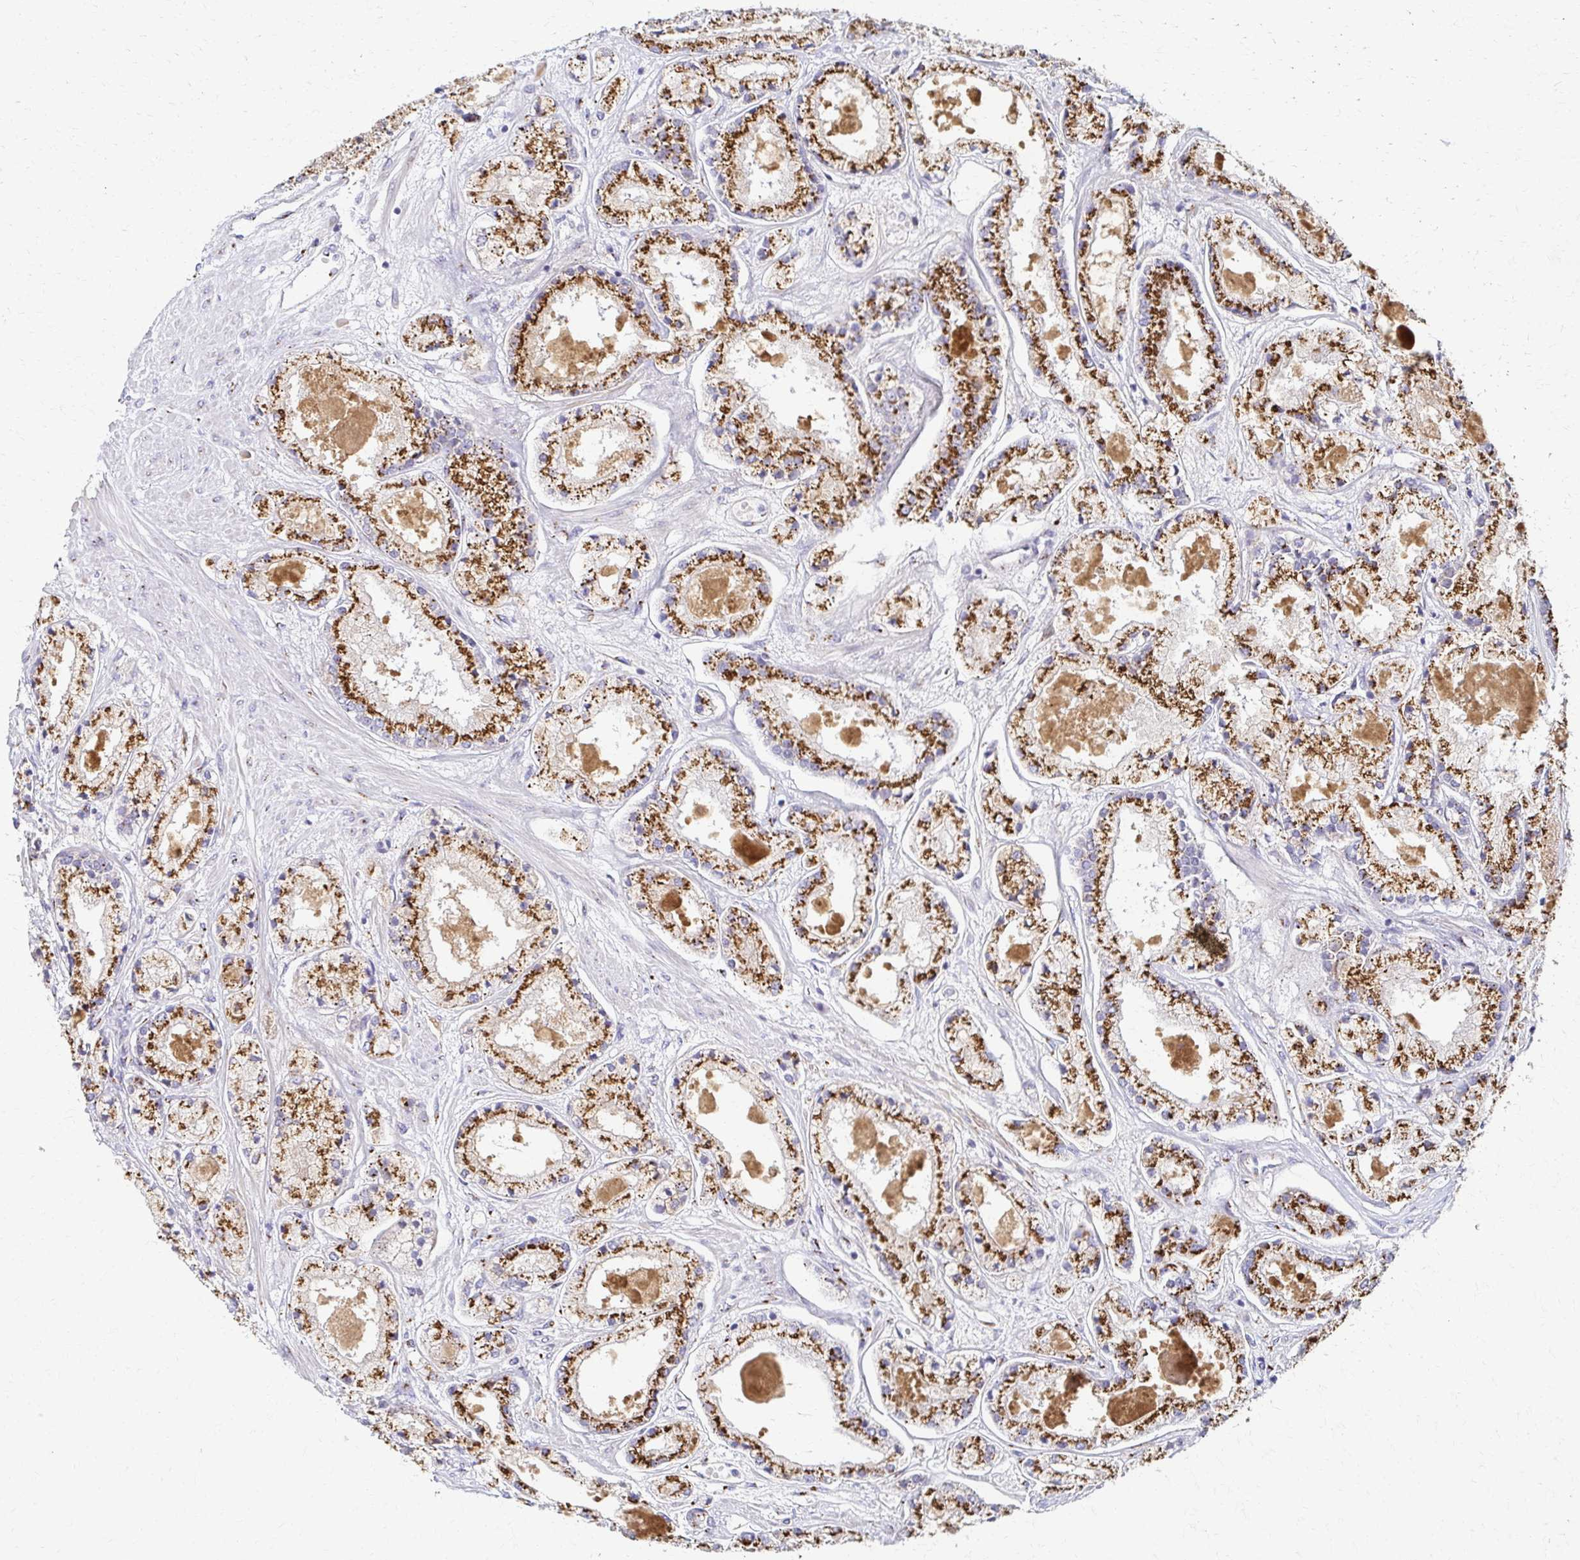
{"staining": {"intensity": "strong", "quantity": ">75%", "location": "cytoplasmic/membranous"}, "tissue": "prostate cancer", "cell_type": "Tumor cells", "image_type": "cancer", "snomed": [{"axis": "morphology", "description": "Adenocarcinoma, High grade"}, {"axis": "topography", "description": "Prostate"}], "caption": "Protein analysis of prostate cancer (high-grade adenocarcinoma) tissue demonstrates strong cytoplasmic/membranous expression in approximately >75% of tumor cells.", "gene": "TM9SF1", "patient": {"sex": "male", "age": 67}}